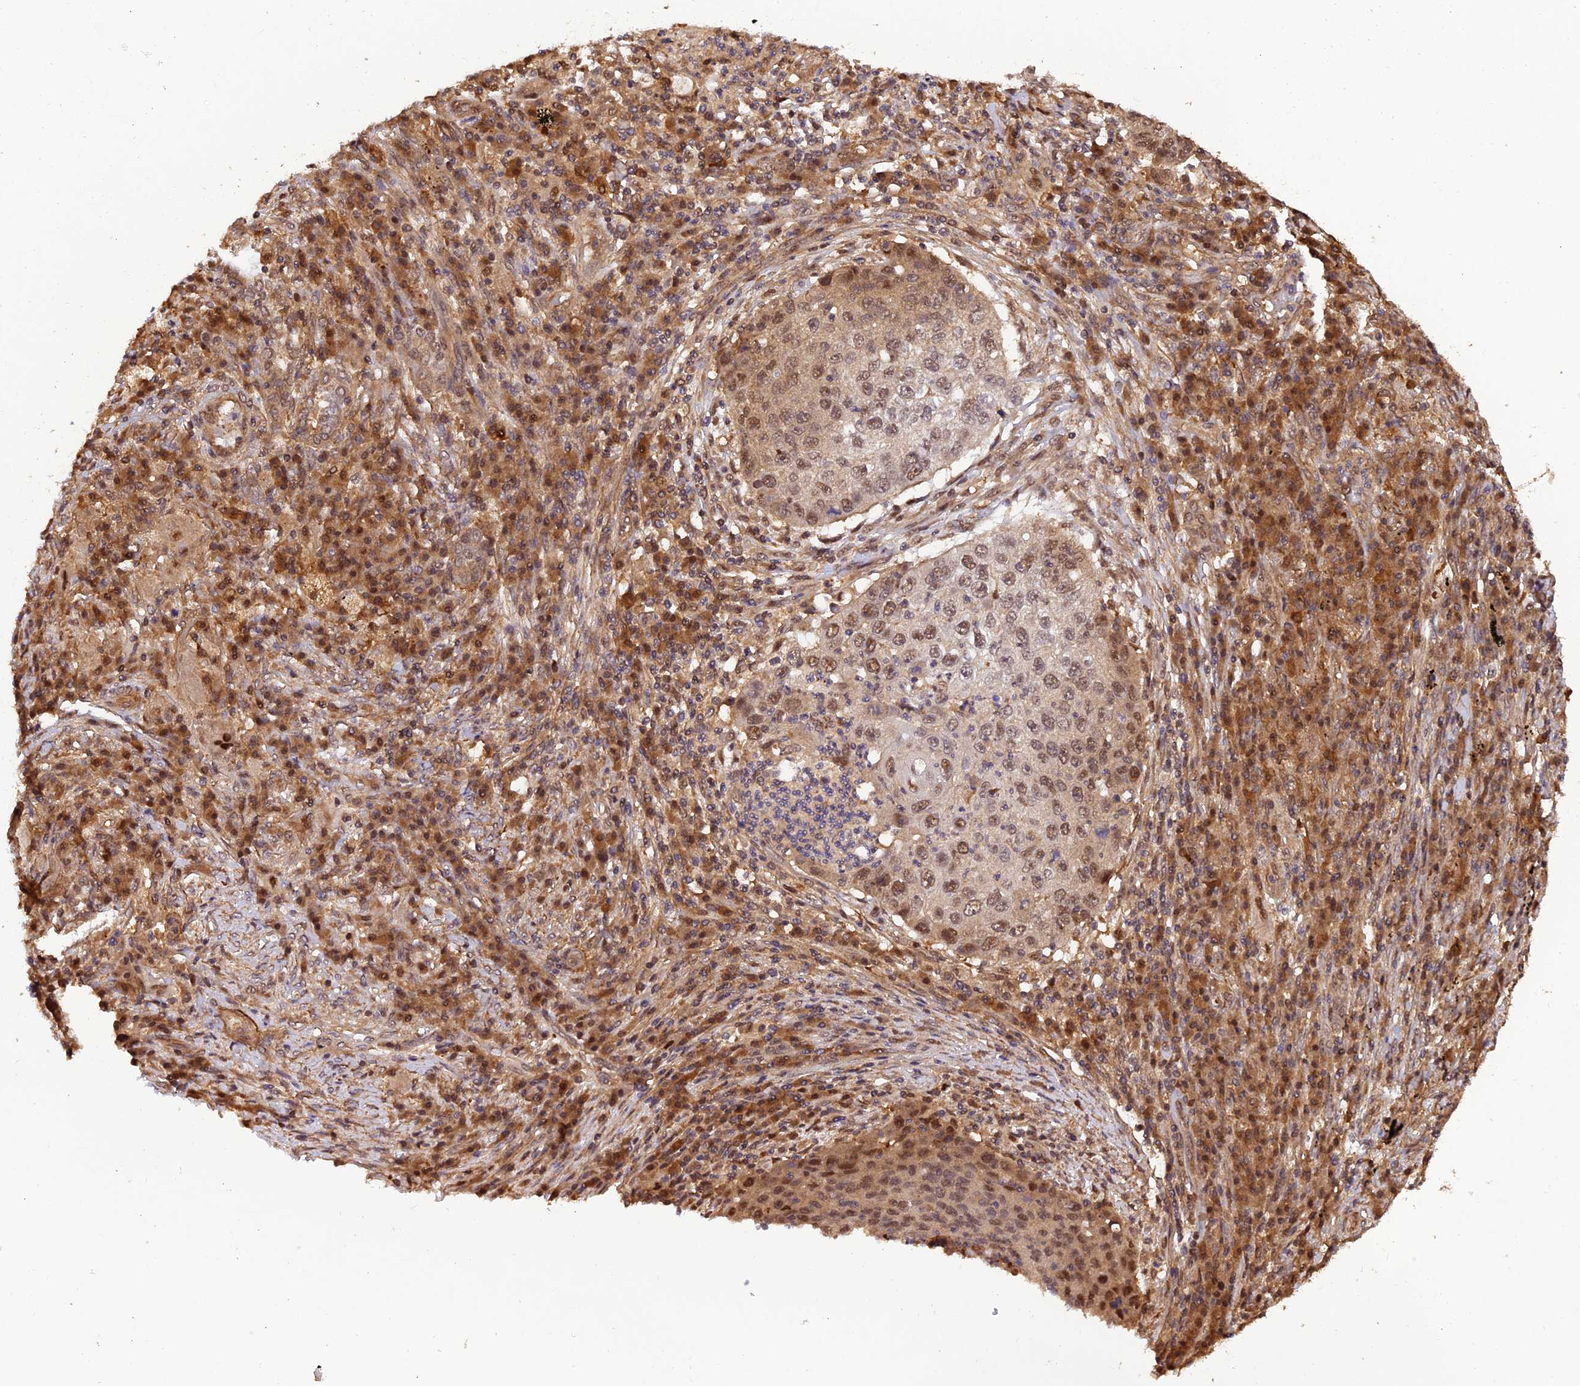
{"staining": {"intensity": "moderate", "quantity": ">75%", "location": "nuclear"}, "tissue": "lung cancer", "cell_type": "Tumor cells", "image_type": "cancer", "snomed": [{"axis": "morphology", "description": "Squamous cell carcinoma, NOS"}, {"axis": "topography", "description": "Lung"}], "caption": "Immunohistochemical staining of human lung cancer (squamous cell carcinoma) exhibits medium levels of moderate nuclear protein expression in about >75% of tumor cells.", "gene": "PSMB3", "patient": {"sex": "female", "age": 63}}